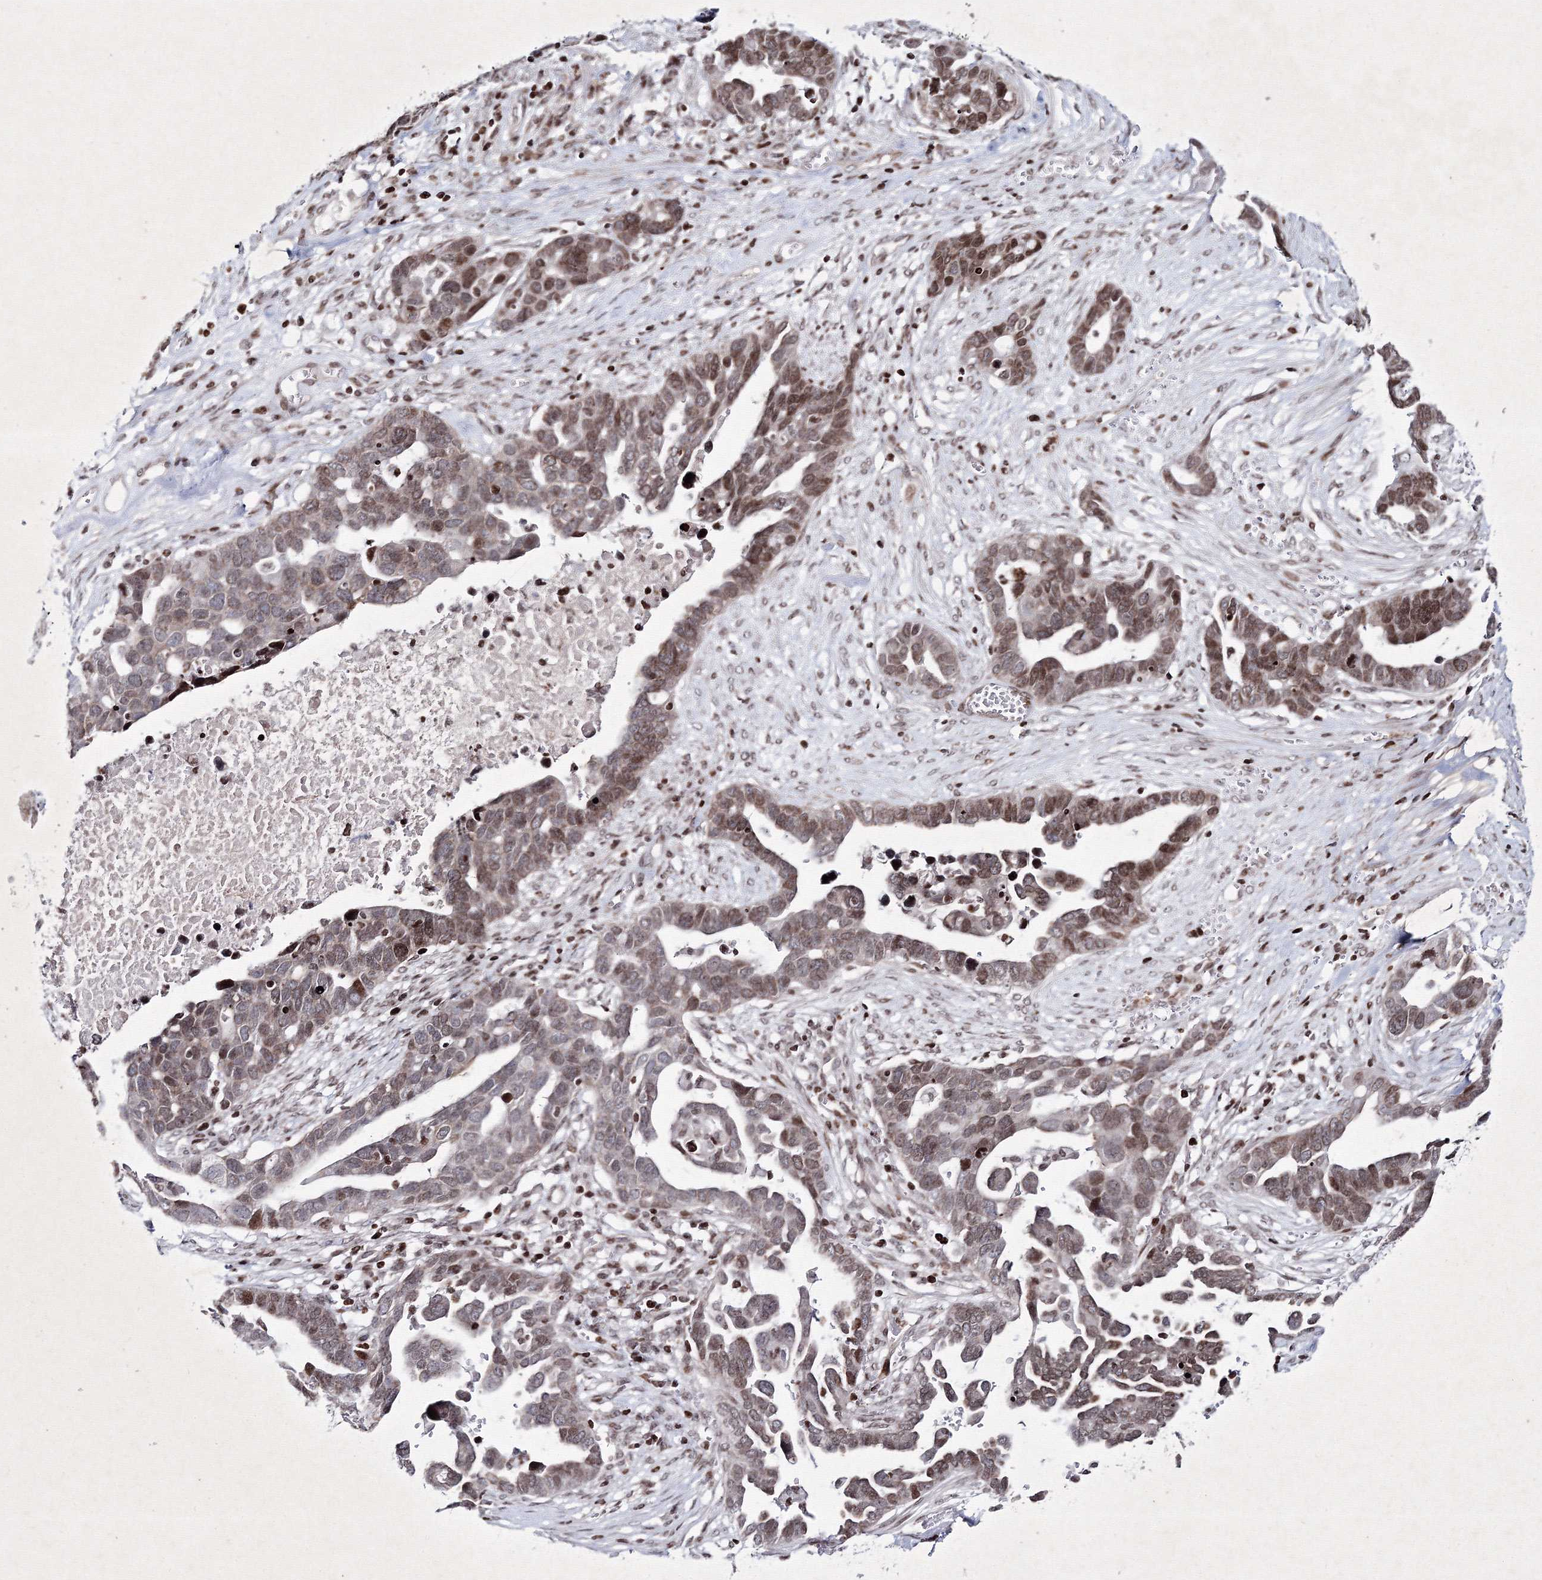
{"staining": {"intensity": "moderate", "quantity": ">75%", "location": "nuclear"}, "tissue": "ovarian cancer", "cell_type": "Tumor cells", "image_type": "cancer", "snomed": [{"axis": "morphology", "description": "Cystadenocarcinoma, serous, NOS"}, {"axis": "topography", "description": "Ovary"}], "caption": "IHC (DAB) staining of serous cystadenocarcinoma (ovarian) demonstrates moderate nuclear protein staining in approximately >75% of tumor cells. IHC stains the protein in brown and the nuclei are stained blue.", "gene": "SMIM29", "patient": {"sex": "female", "age": 54}}